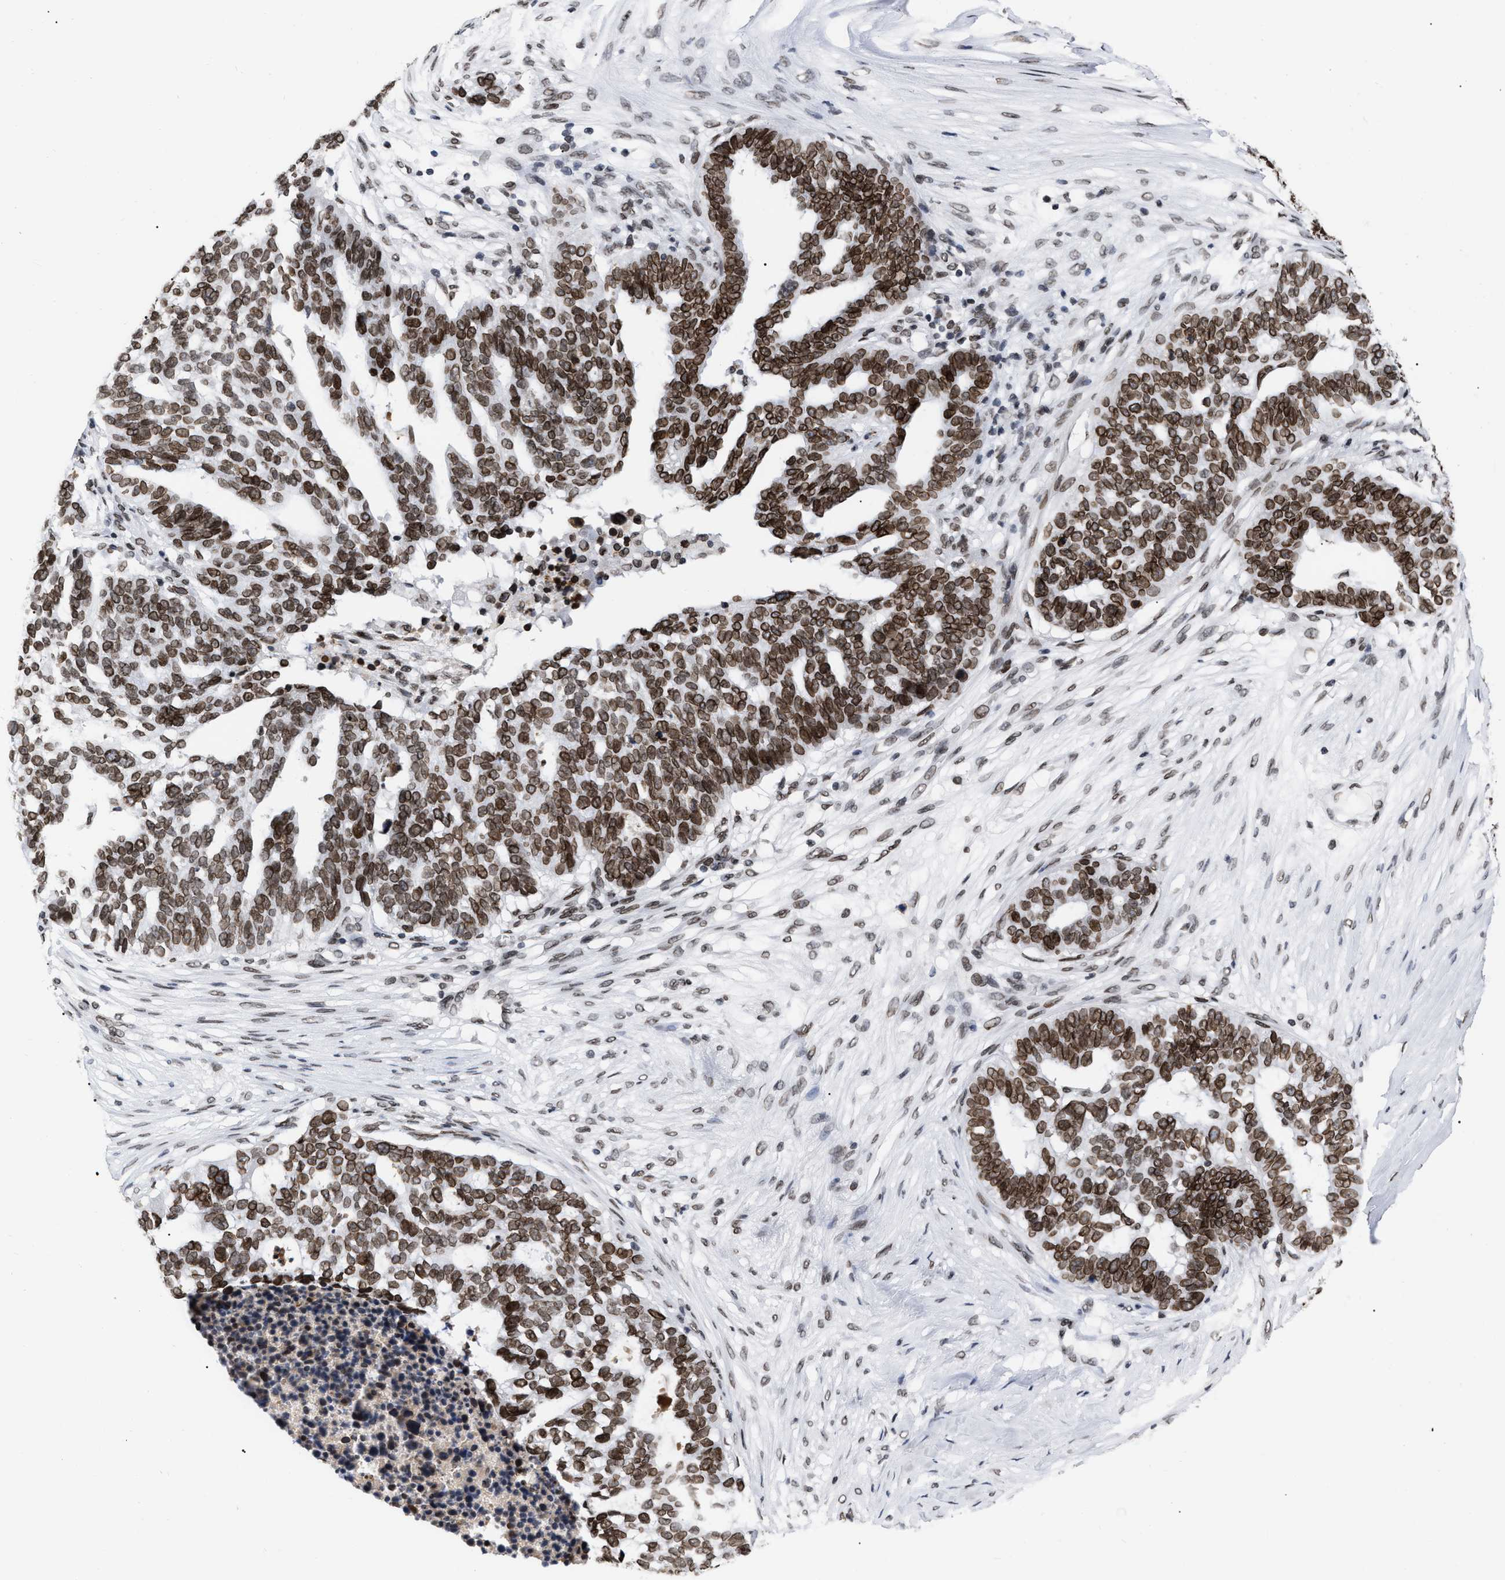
{"staining": {"intensity": "moderate", "quantity": ">75%", "location": "cytoplasmic/membranous,nuclear"}, "tissue": "ovarian cancer", "cell_type": "Tumor cells", "image_type": "cancer", "snomed": [{"axis": "morphology", "description": "Cystadenocarcinoma, serous, NOS"}, {"axis": "topography", "description": "Ovary"}], "caption": "Immunohistochemical staining of ovarian cancer demonstrates medium levels of moderate cytoplasmic/membranous and nuclear protein expression in about >75% of tumor cells.", "gene": "TPR", "patient": {"sex": "female", "age": 59}}